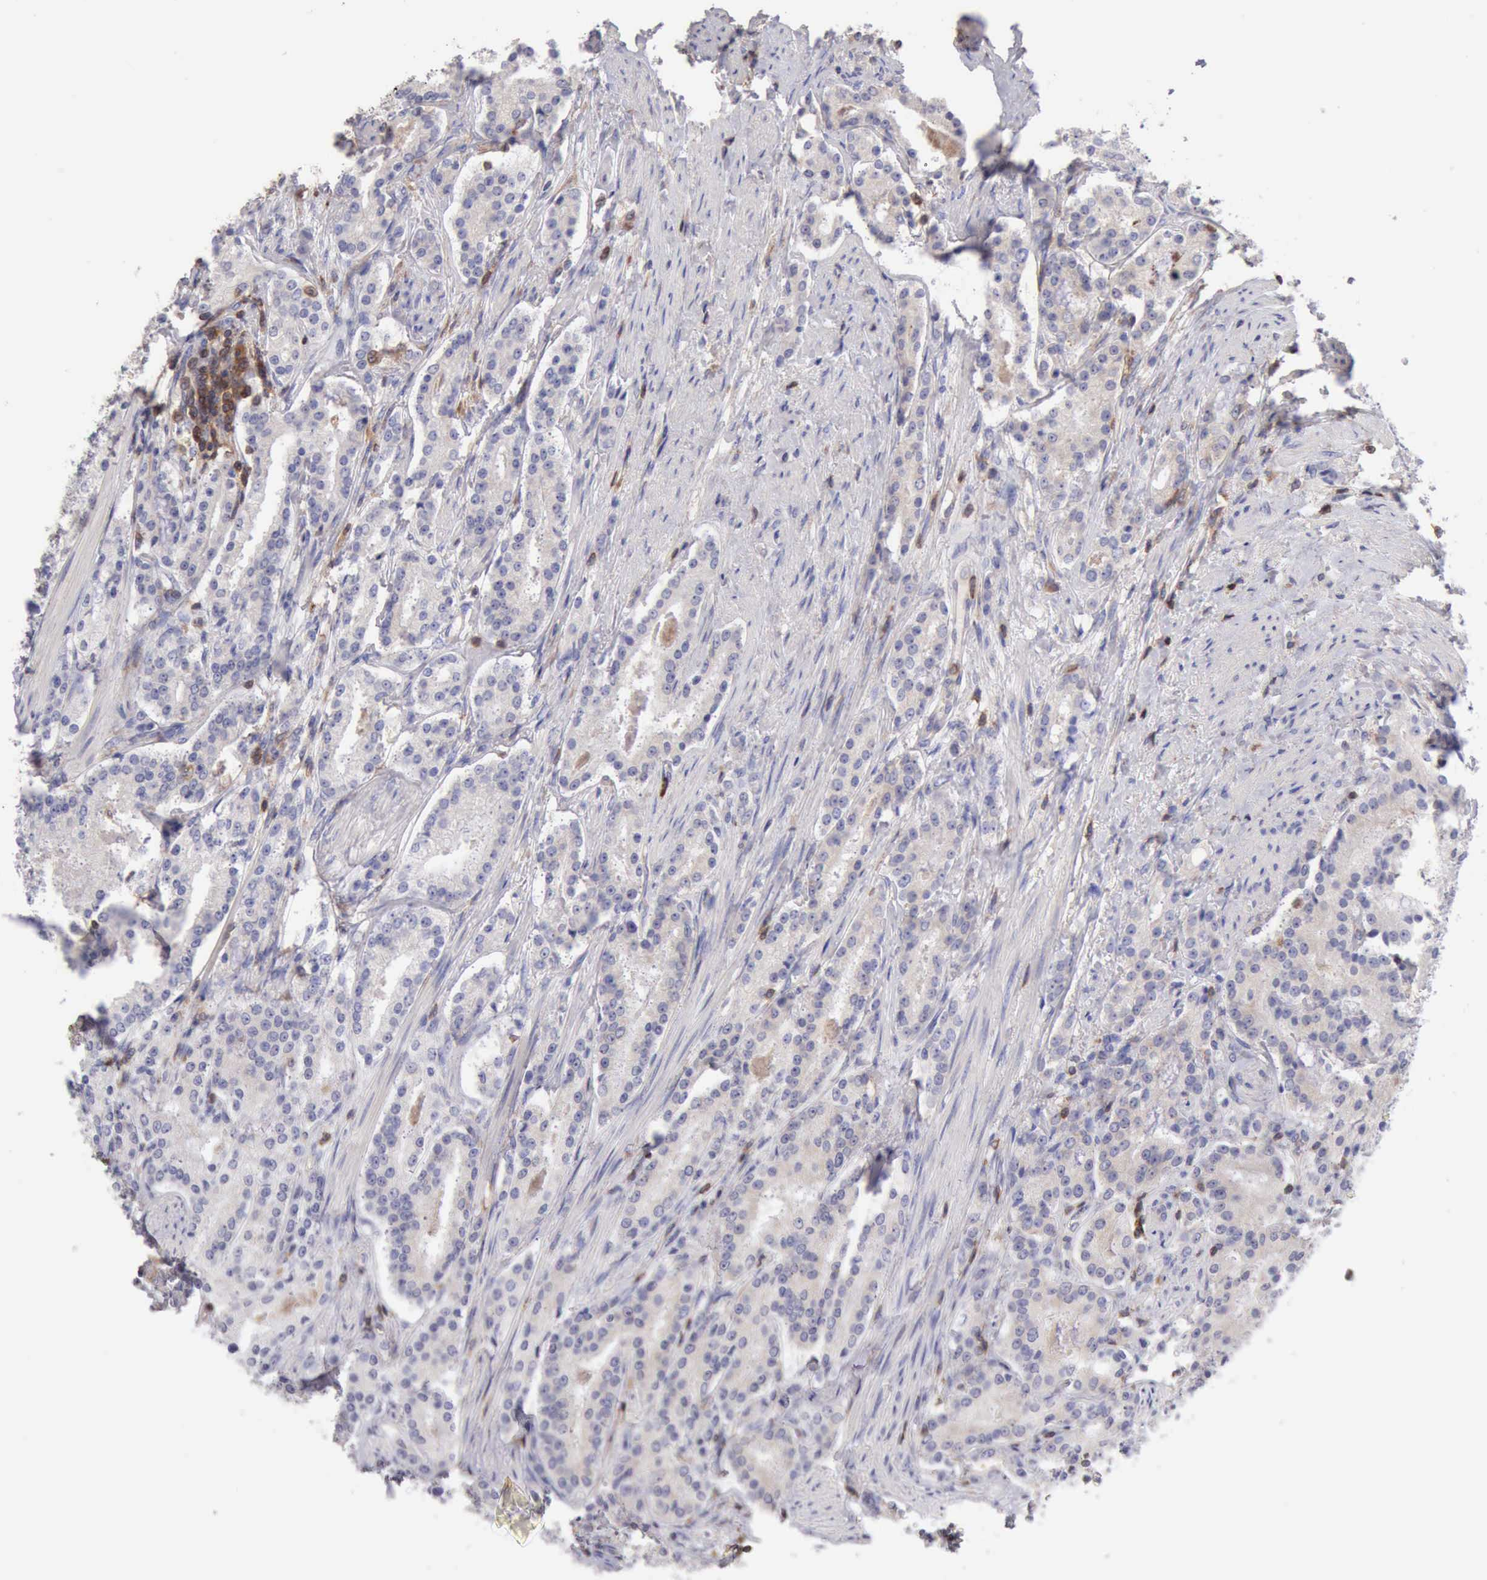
{"staining": {"intensity": "negative", "quantity": "none", "location": "none"}, "tissue": "prostate cancer", "cell_type": "Tumor cells", "image_type": "cancer", "snomed": [{"axis": "morphology", "description": "Adenocarcinoma, Medium grade"}, {"axis": "topography", "description": "Prostate"}], "caption": "High power microscopy image of an immunohistochemistry (IHC) micrograph of prostate cancer, revealing no significant expression in tumor cells.", "gene": "SASH3", "patient": {"sex": "male", "age": 72}}